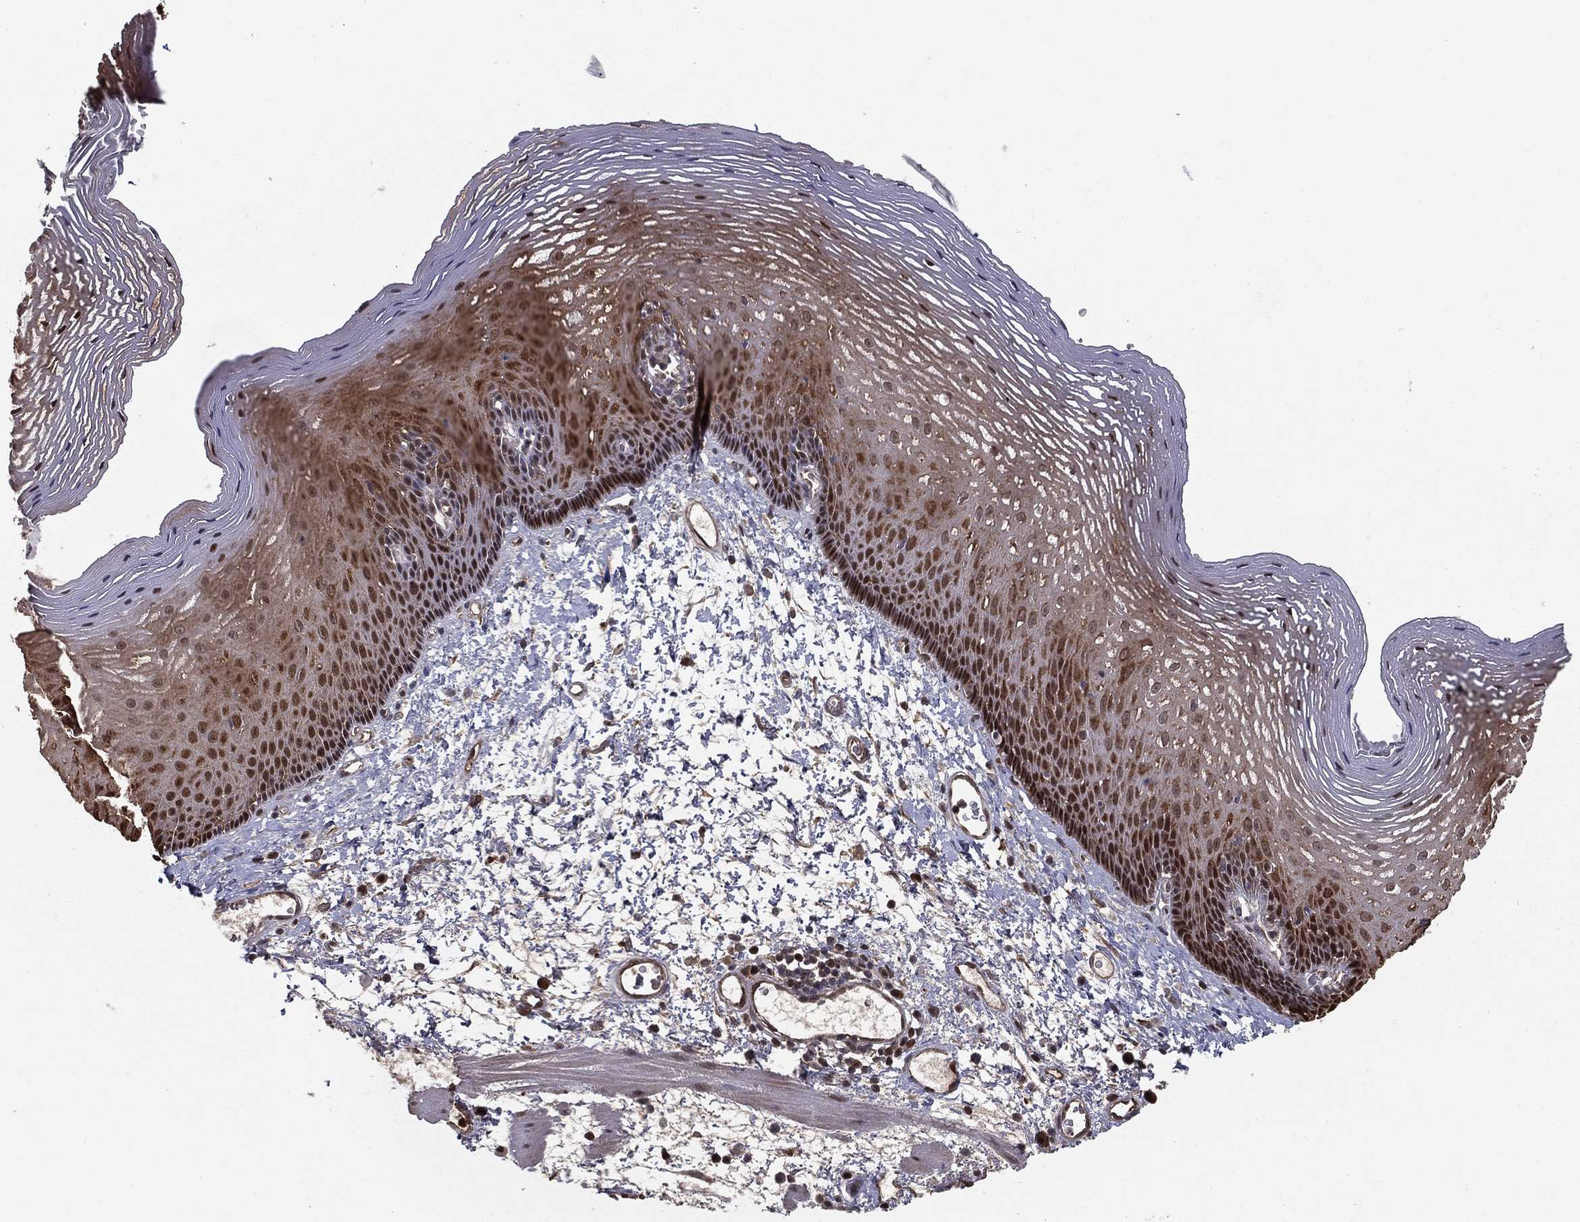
{"staining": {"intensity": "strong", "quantity": "<25%", "location": "cytoplasmic/membranous,nuclear"}, "tissue": "esophagus", "cell_type": "Squamous epithelial cells", "image_type": "normal", "snomed": [{"axis": "morphology", "description": "Normal tissue, NOS"}, {"axis": "topography", "description": "Esophagus"}], "caption": "The photomicrograph exhibits a brown stain indicating the presence of a protein in the cytoplasmic/membranous,nuclear of squamous epithelial cells in esophagus.", "gene": "SLC6A6", "patient": {"sex": "male", "age": 76}}